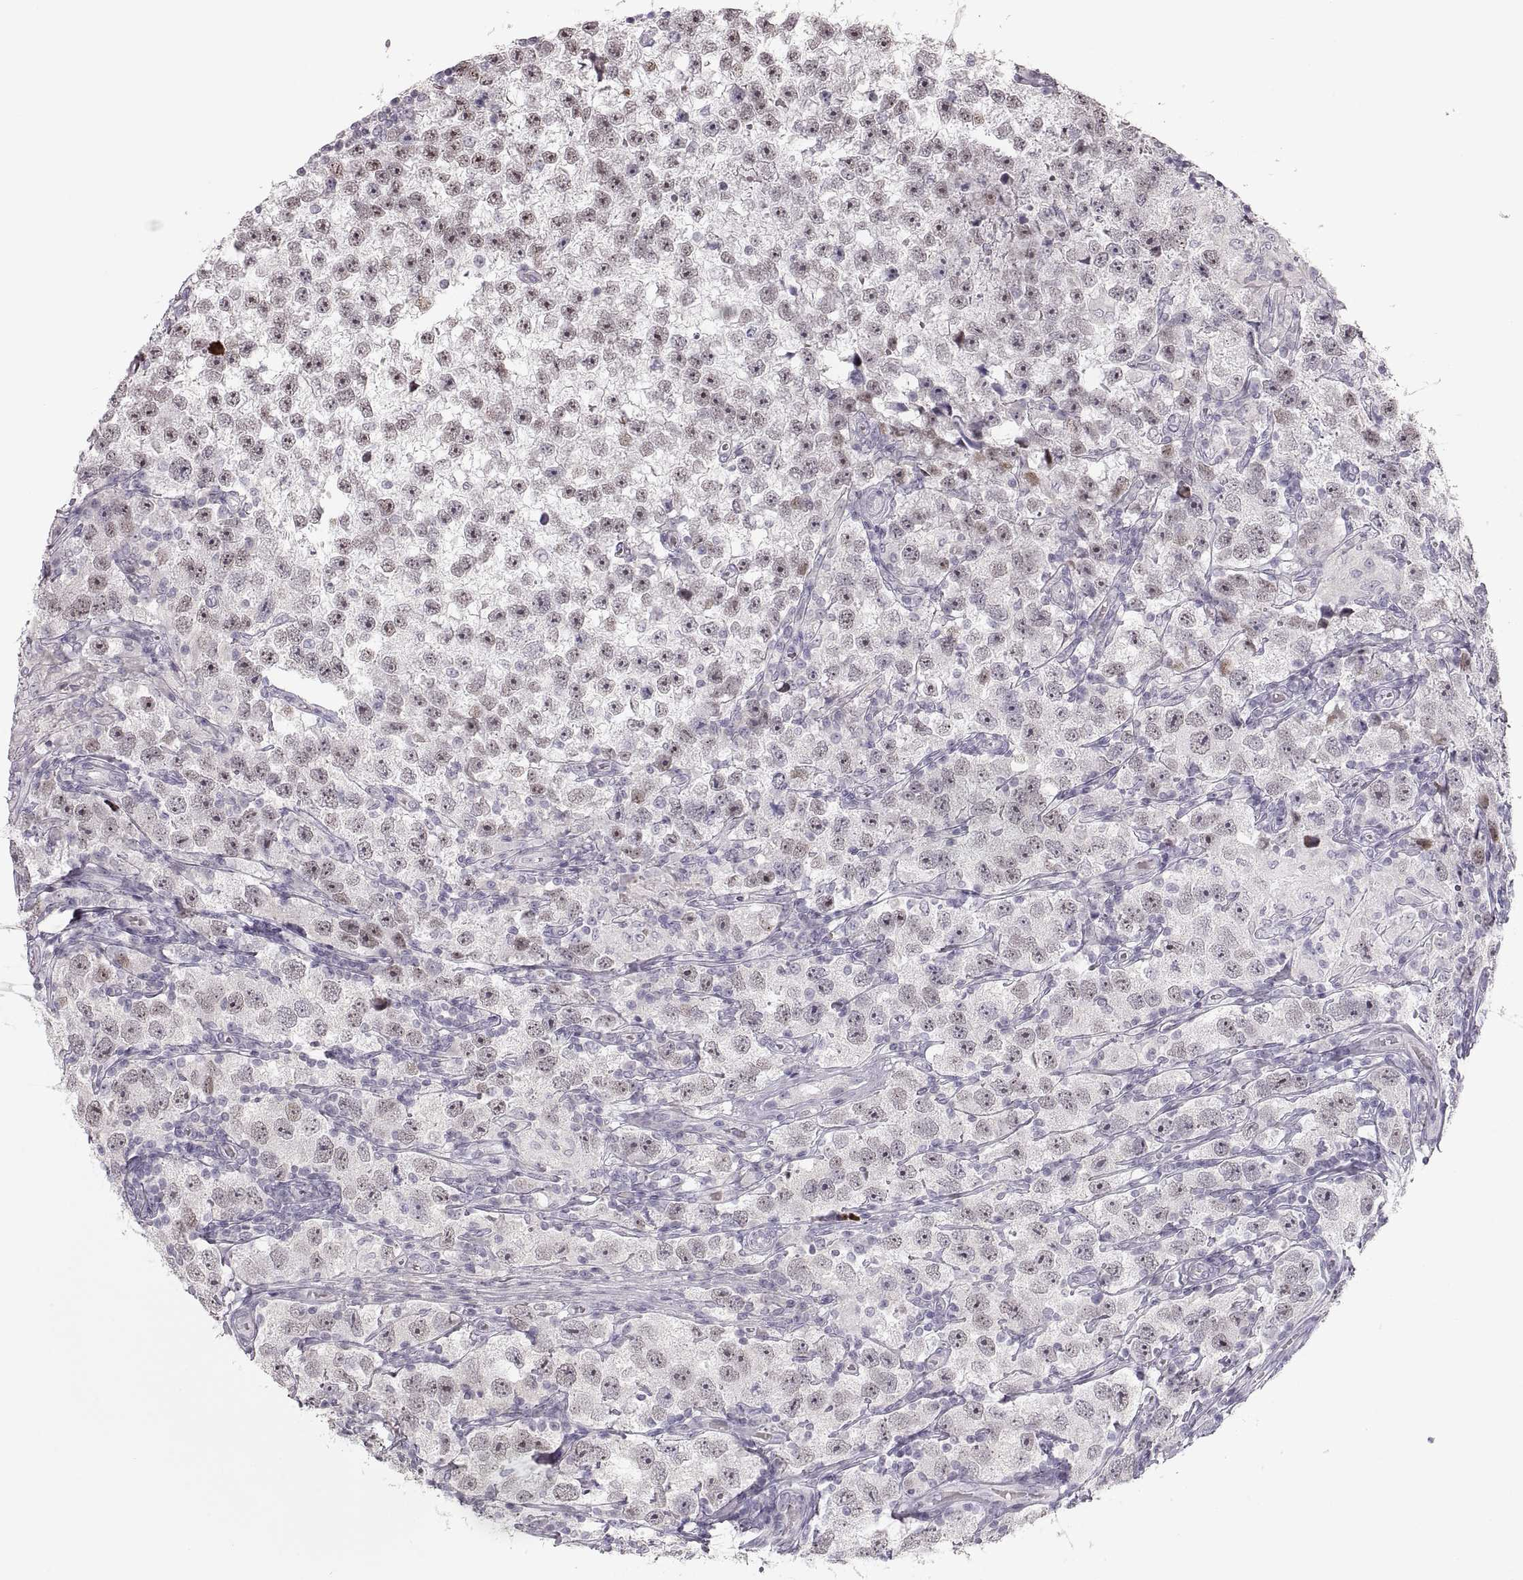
{"staining": {"intensity": "weak", "quantity": "25%-75%", "location": "nuclear"}, "tissue": "testis cancer", "cell_type": "Tumor cells", "image_type": "cancer", "snomed": [{"axis": "morphology", "description": "Seminoma, NOS"}, {"axis": "topography", "description": "Testis"}], "caption": "About 25%-75% of tumor cells in human testis cancer (seminoma) reveal weak nuclear protein expression as visualized by brown immunohistochemical staining.", "gene": "PCSK2", "patient": {"sex": "male", "age": 26}}